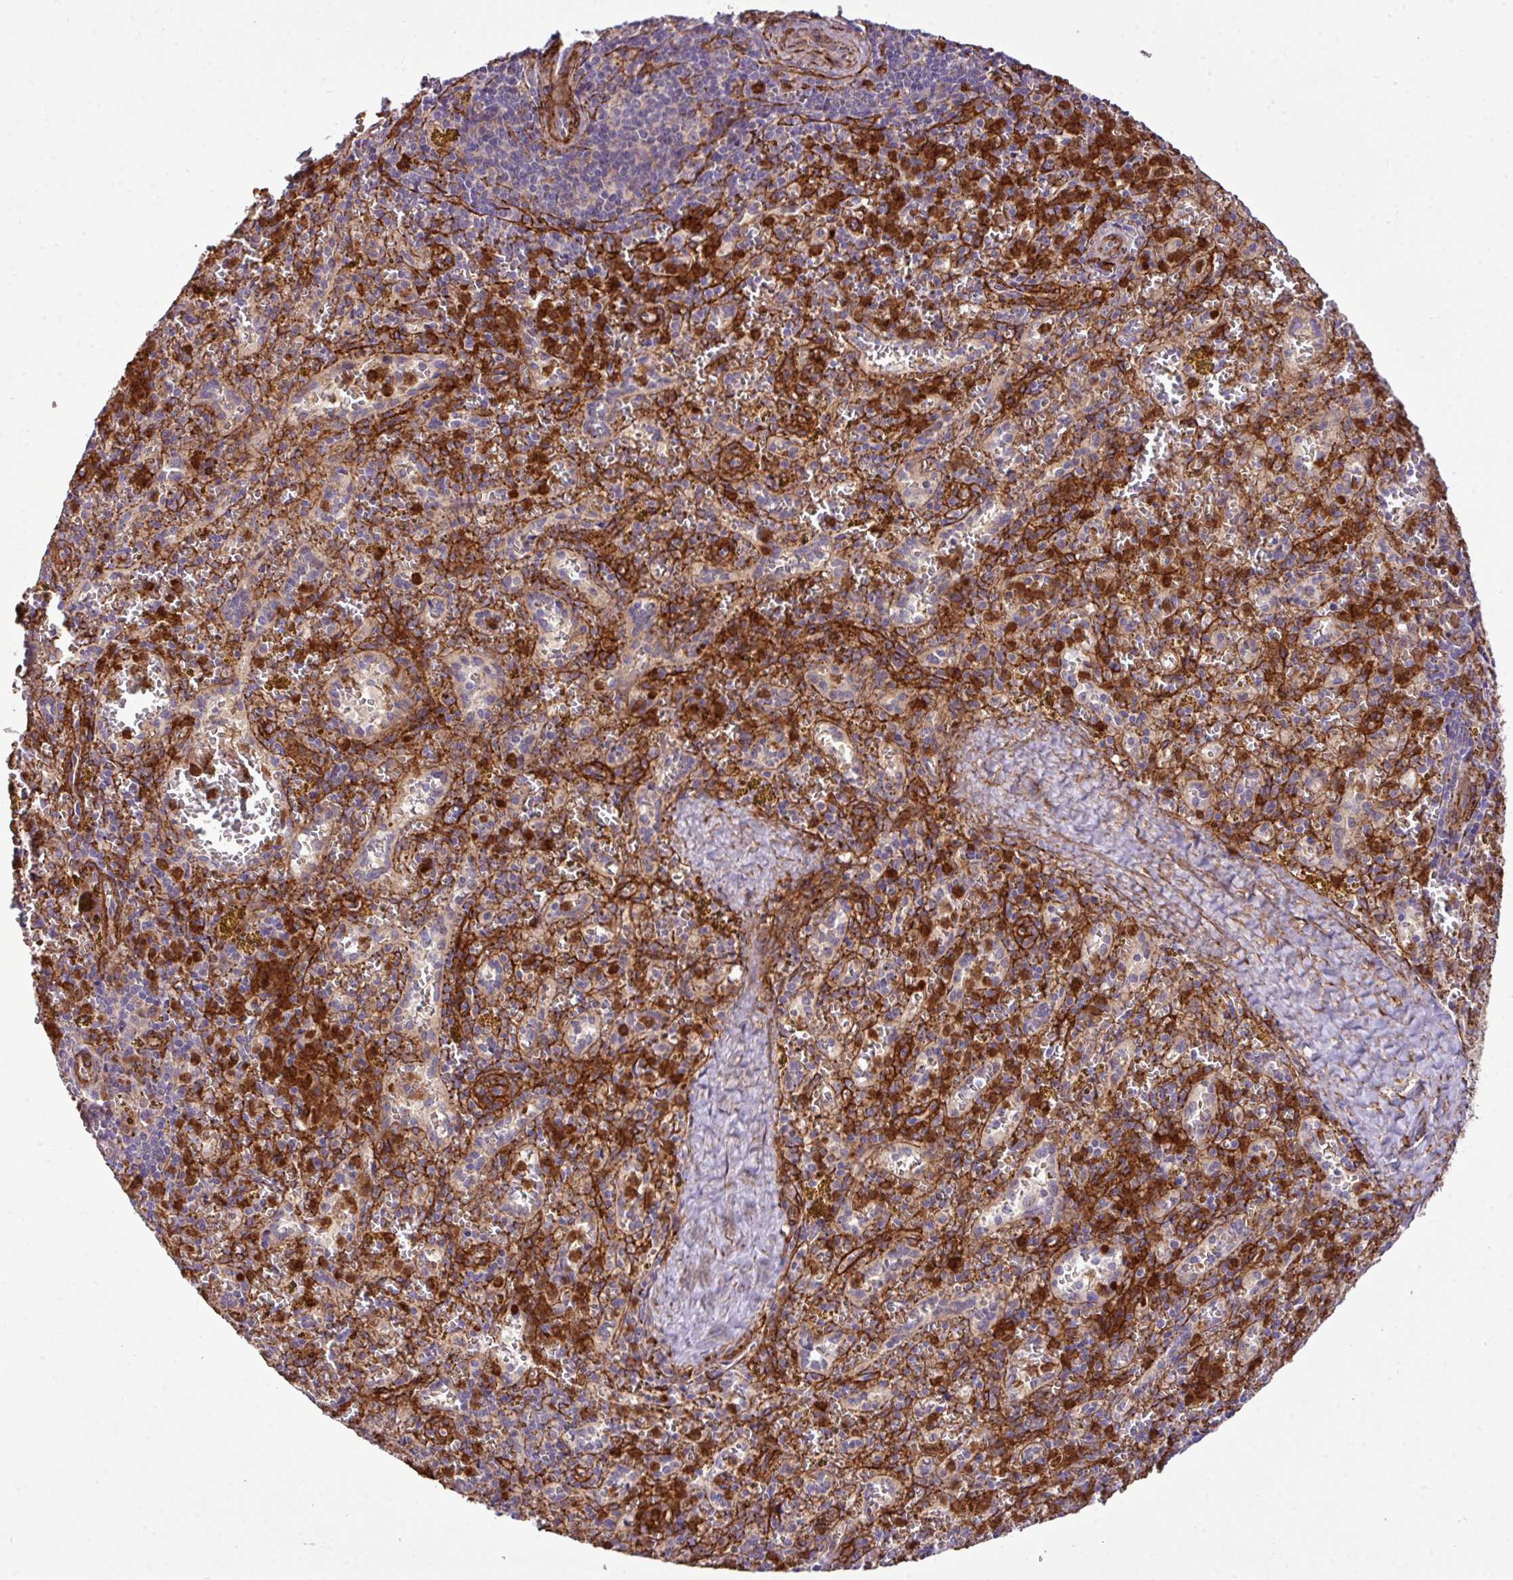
{"staining": {"intensity": "strong", "quantity": "25%-75%", "location": "cytoplasmic/membranous"}, "tissue": "spleen", "cell_type": "Cells in red pulp", "image_type": "normal", "snomed": [{"axis": "morphology", "description": "Normal tissue, NOS"}, {"axis": "topography", "description": "Spleen"}], "caption": "Cells in red pulp display high levels of strong cytoplasmic/membranous staining in approximately 25%-75% of cells in normal spleen.", "gene": "FAM47E", "patient": {"sex": "male", "age": 57}}